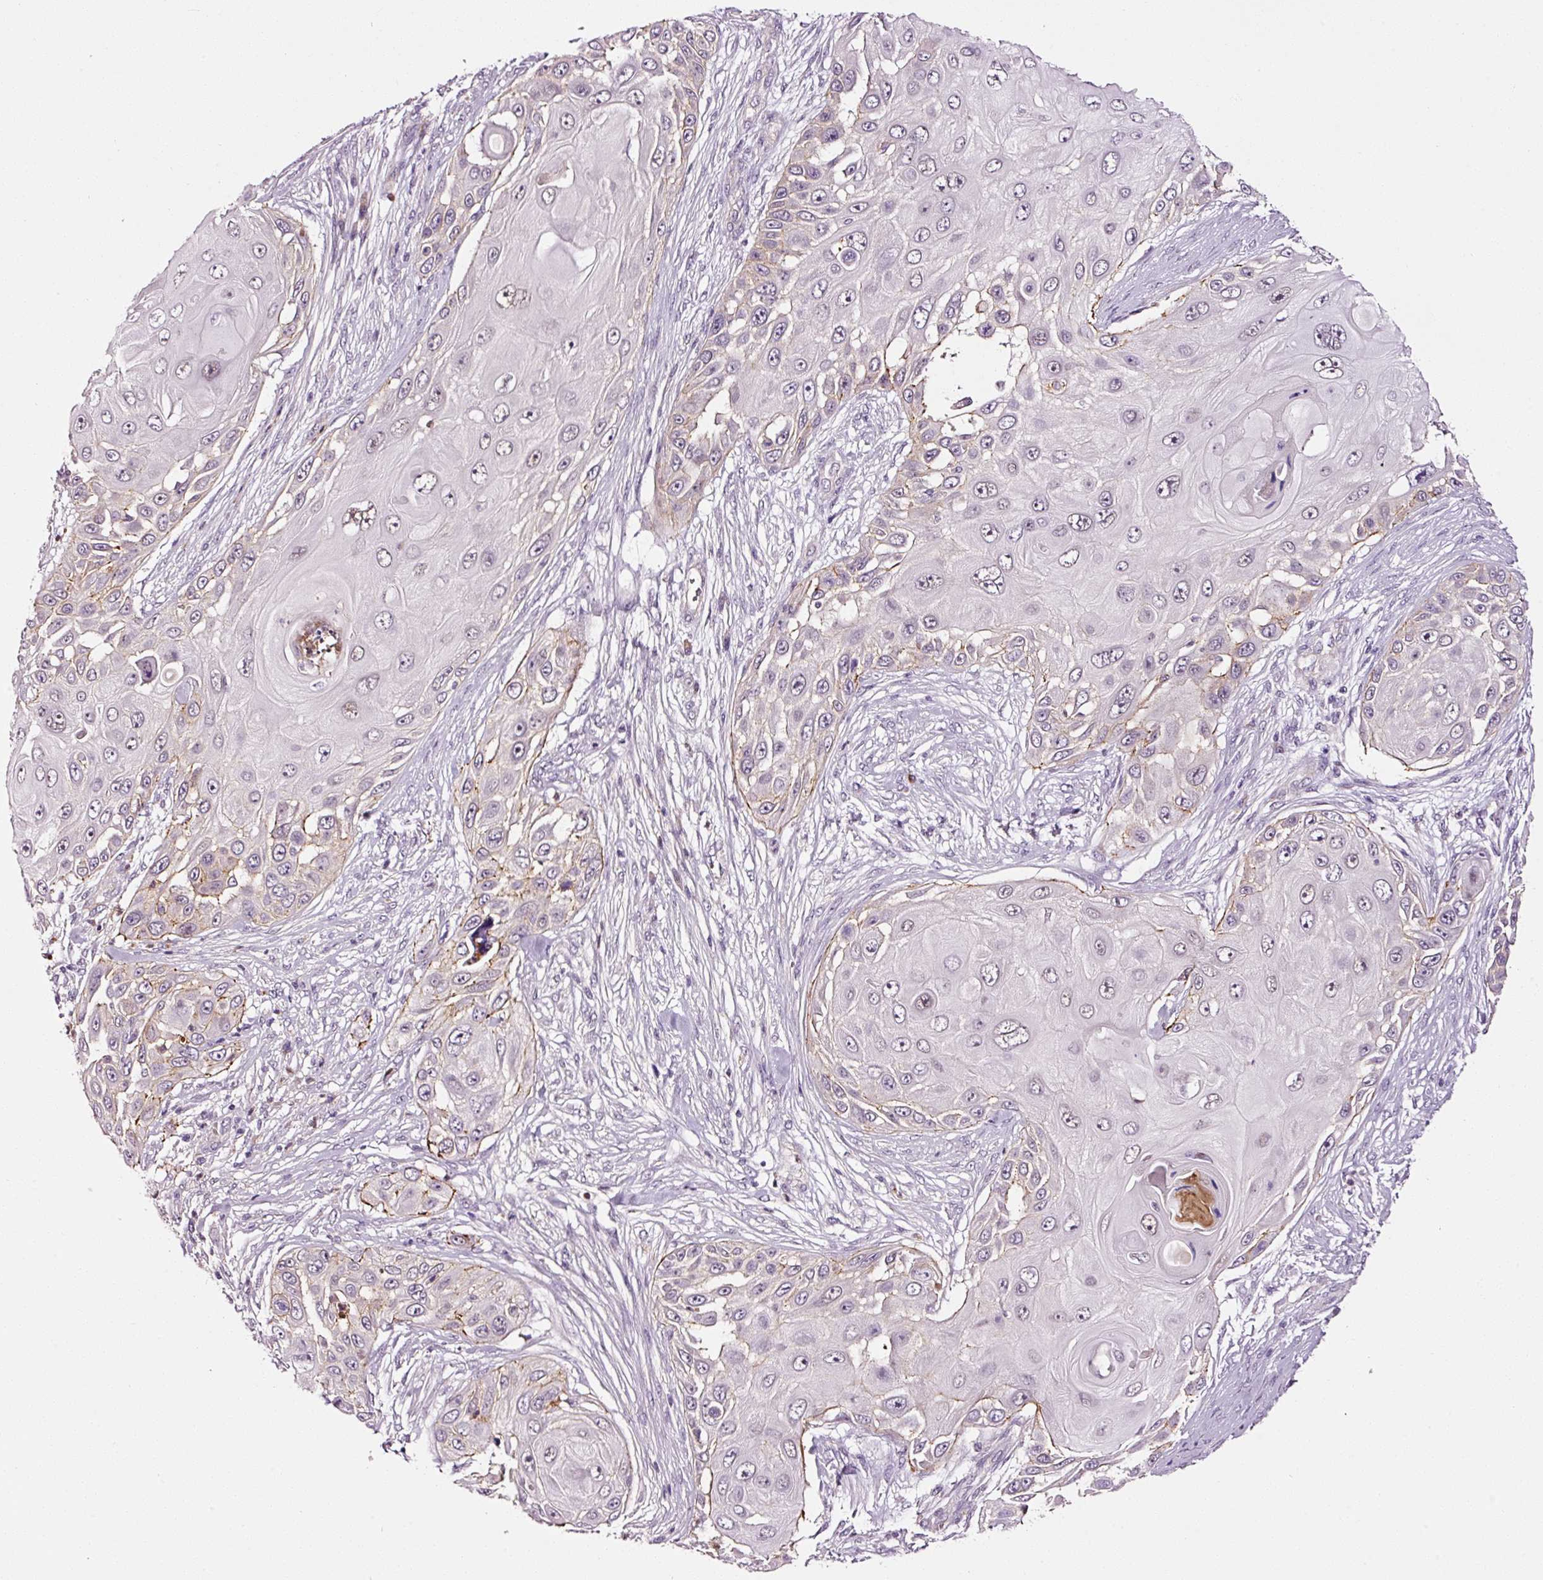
{"staining": {"intensity": "negative", "quantity": "none", "location": "none"}, "tissue": "skin cancer", "cell_type": "Tumor cells", "image_type": "cancer", "snomed": [{"axis": "morphology", "description": "Squamous cell carcinoma, NOS"}, {"axis": "topography", "description": "Skin"}], "caption": "Tumor cells are negative for brown protein staining in skin cancer (squamous cell carcinoma). (DAB immunohistochemistry, high magnification).", "gene": "ABCB4", "patient": {"sex": "female", "age": 44}}